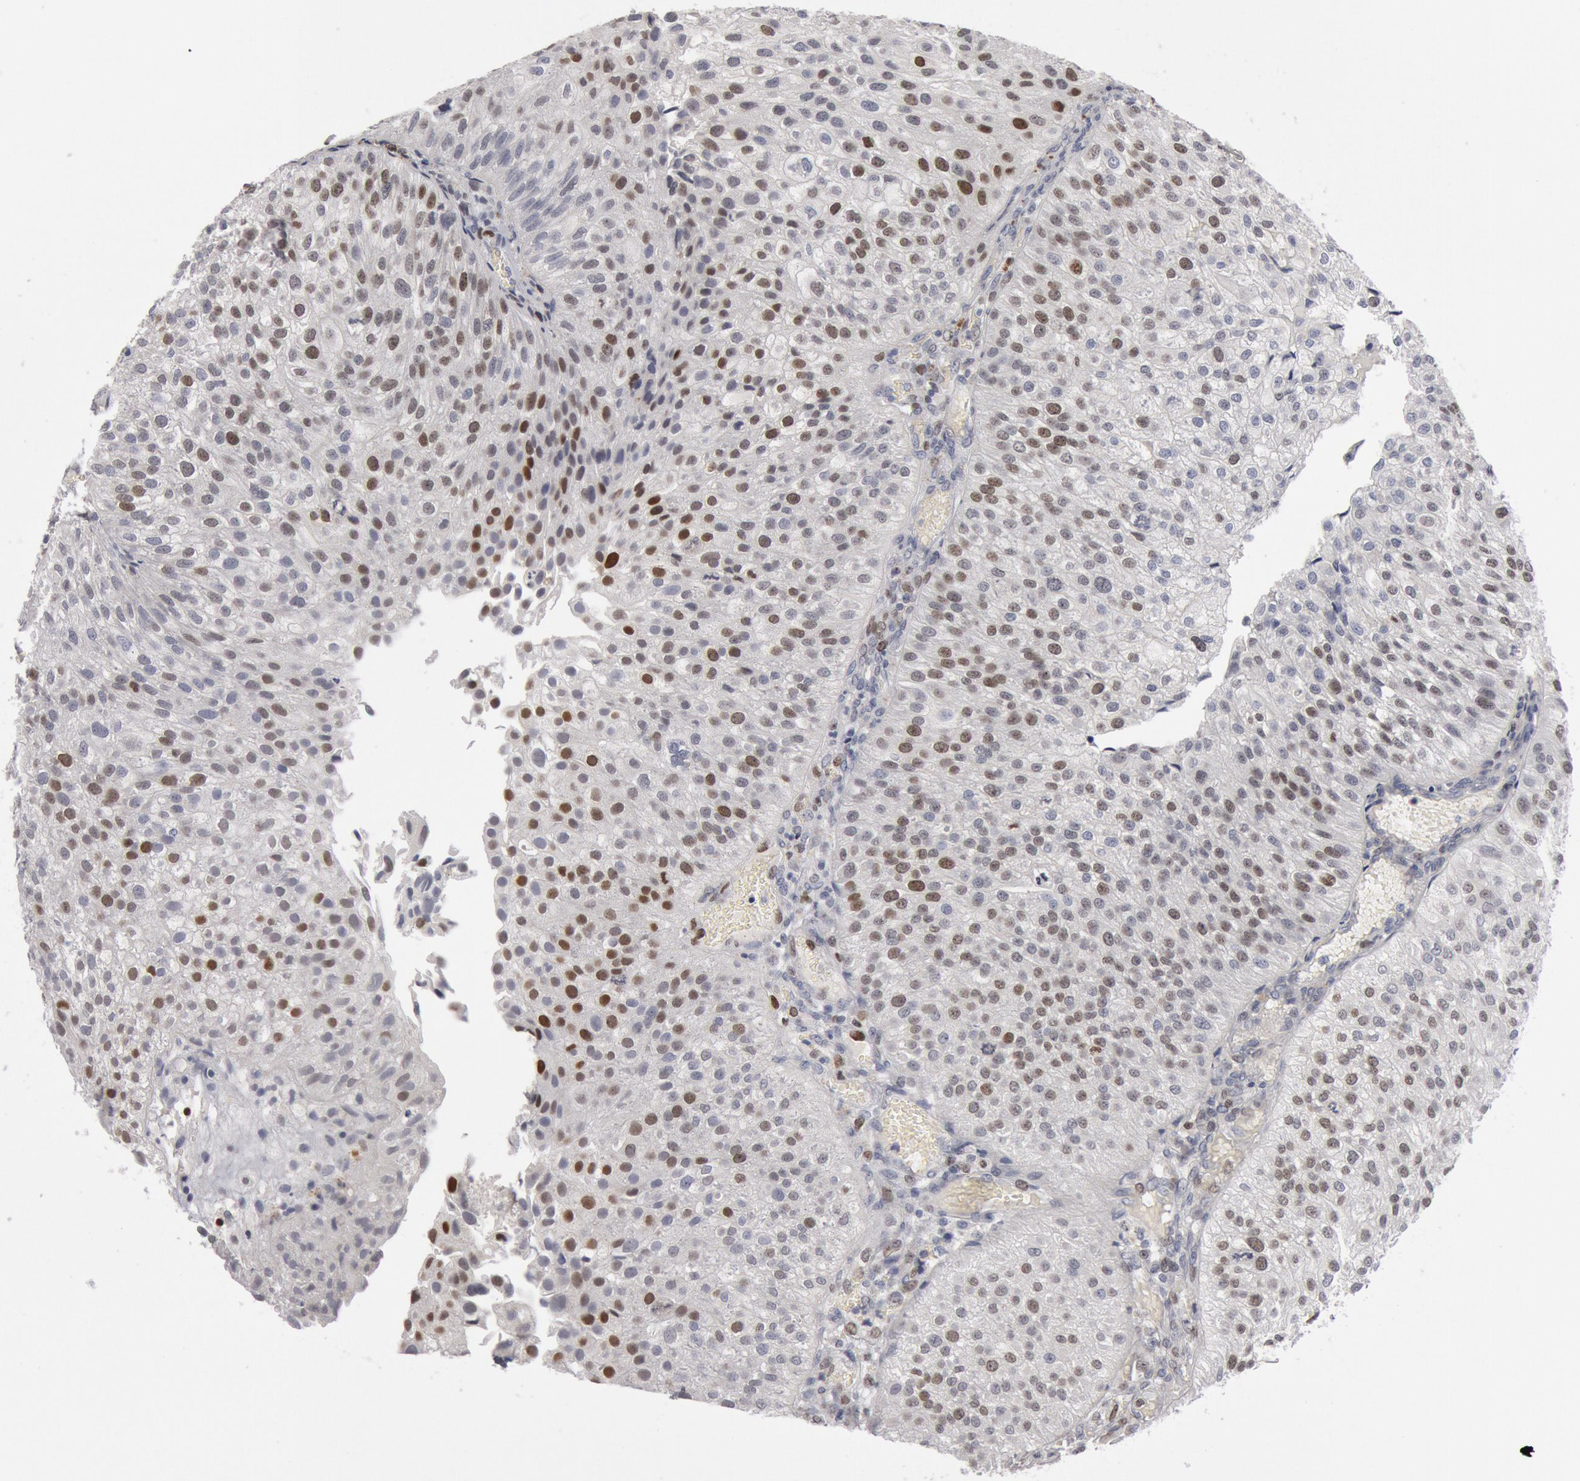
{"staining": {"intensity": "moderate", "quantity": "25%-75%", "location": "nuclear"}, "tissue": "urothelial cancer", "cell_type": "Tumor cells", "image_type": "cancer", "snomed": [{"axis": "morphology", "description": "Urothelial carcinoma, Low grade"}, {"axis": "topography", "description": "Urinary bladder"}], "caption": "A histopathology image of human low-grade urothelial carcinoma stained for a protein demonstrates moderate nuclear brown staining in tumor cells.", "gene": "WDHD1", "patient": {"sex": "female", "age": 89}}